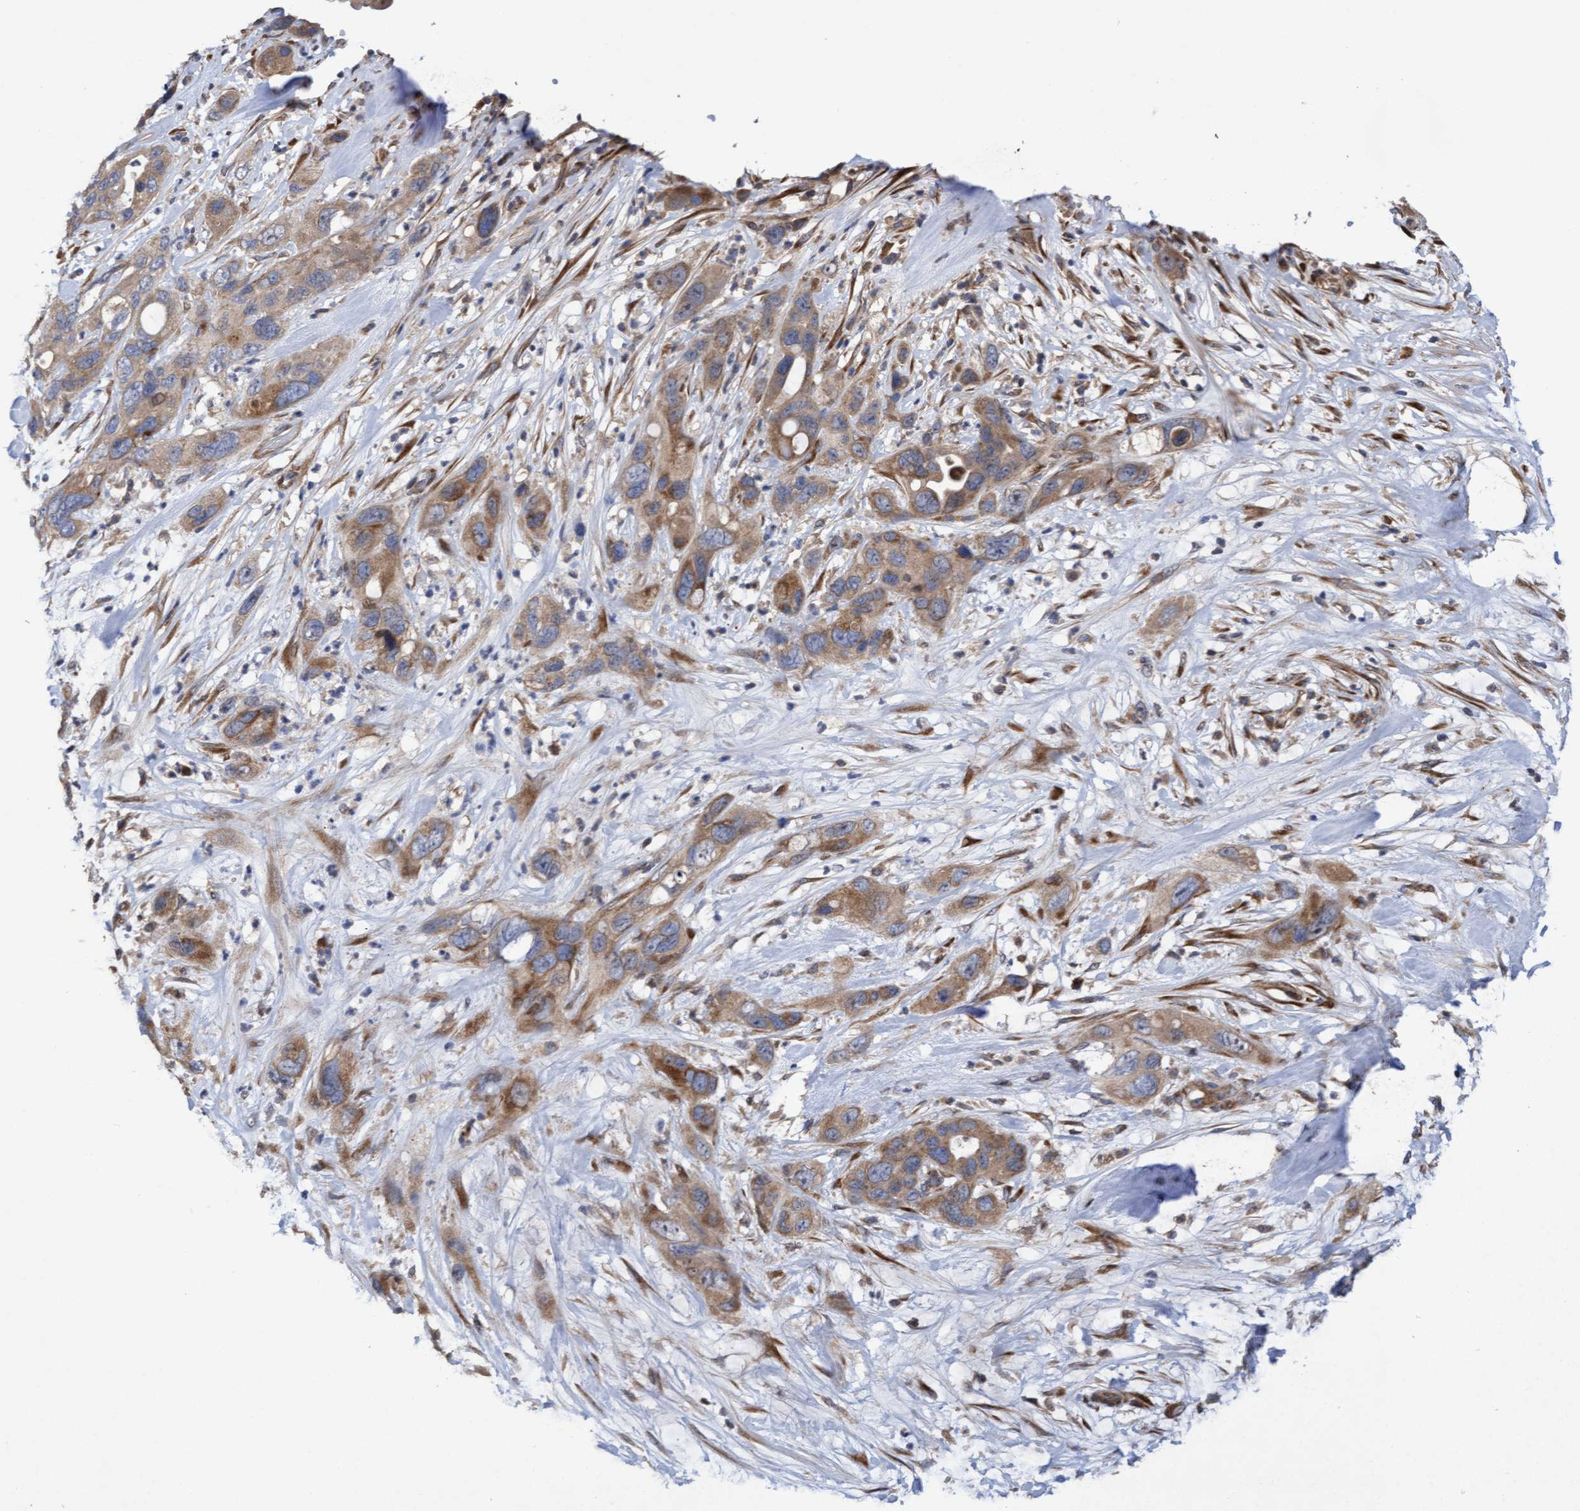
{"staining": {"intensity": "moderate", "quantity": ">75%", "location": "cytoplasmic/membranous"}, "tissue": "pancreatic cancer", "cell_type": "Tumor cells", "image_type": "cancer", "snomed": [{"axis": "morphology", "description": "Adenocarcinoma, NOS"}, {"axis": "topography", "description": "Pancreas"}], "caption": "Pancreatic adenocarcinoma tissue exhibits moderate cytoplasmic/membranous expression in approximately >75% of tumor cells, visualized by immunohistochemistry.", "gene": "ELP5", "patient": {"sex": "female", "age": 71}}